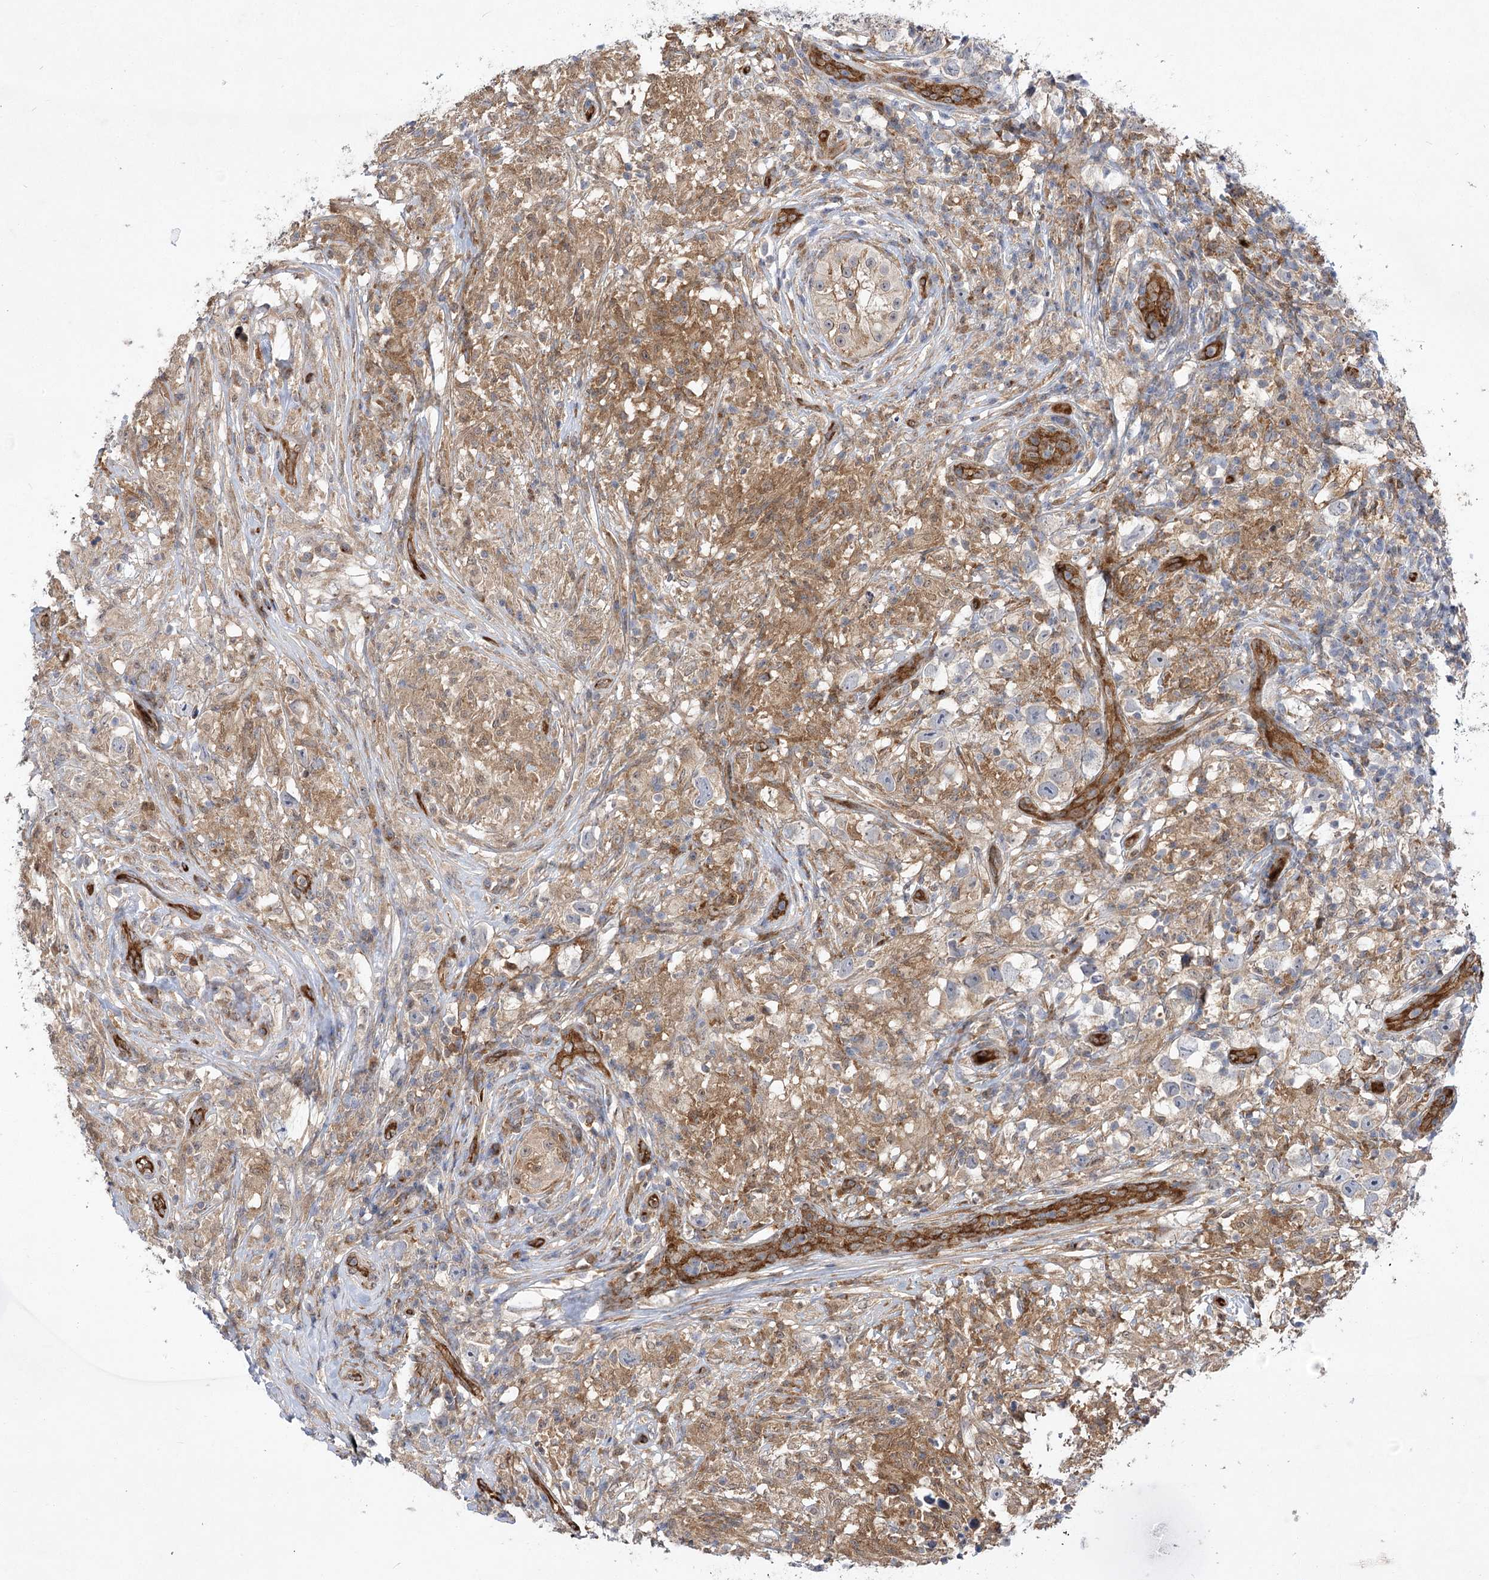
{"staining": {"intensity": "weak", "quantity": "<25%", "location": "cytoplasmic/membranous"}, "tissue": "testis cancer", "cell_type": "Tumor cells", "image_type": "cancer", "snomed": [{"axis": "morphology", "description": "Seminoma, NOS"}, {"axis": "topography", "description": "Testis"}], "caption": "Image shows no protein staining in tumor cells of testis cancer (seminoma) tissue.", "gene": "ARHGAP31", "patient": {"sex": "male", "age": 49}}